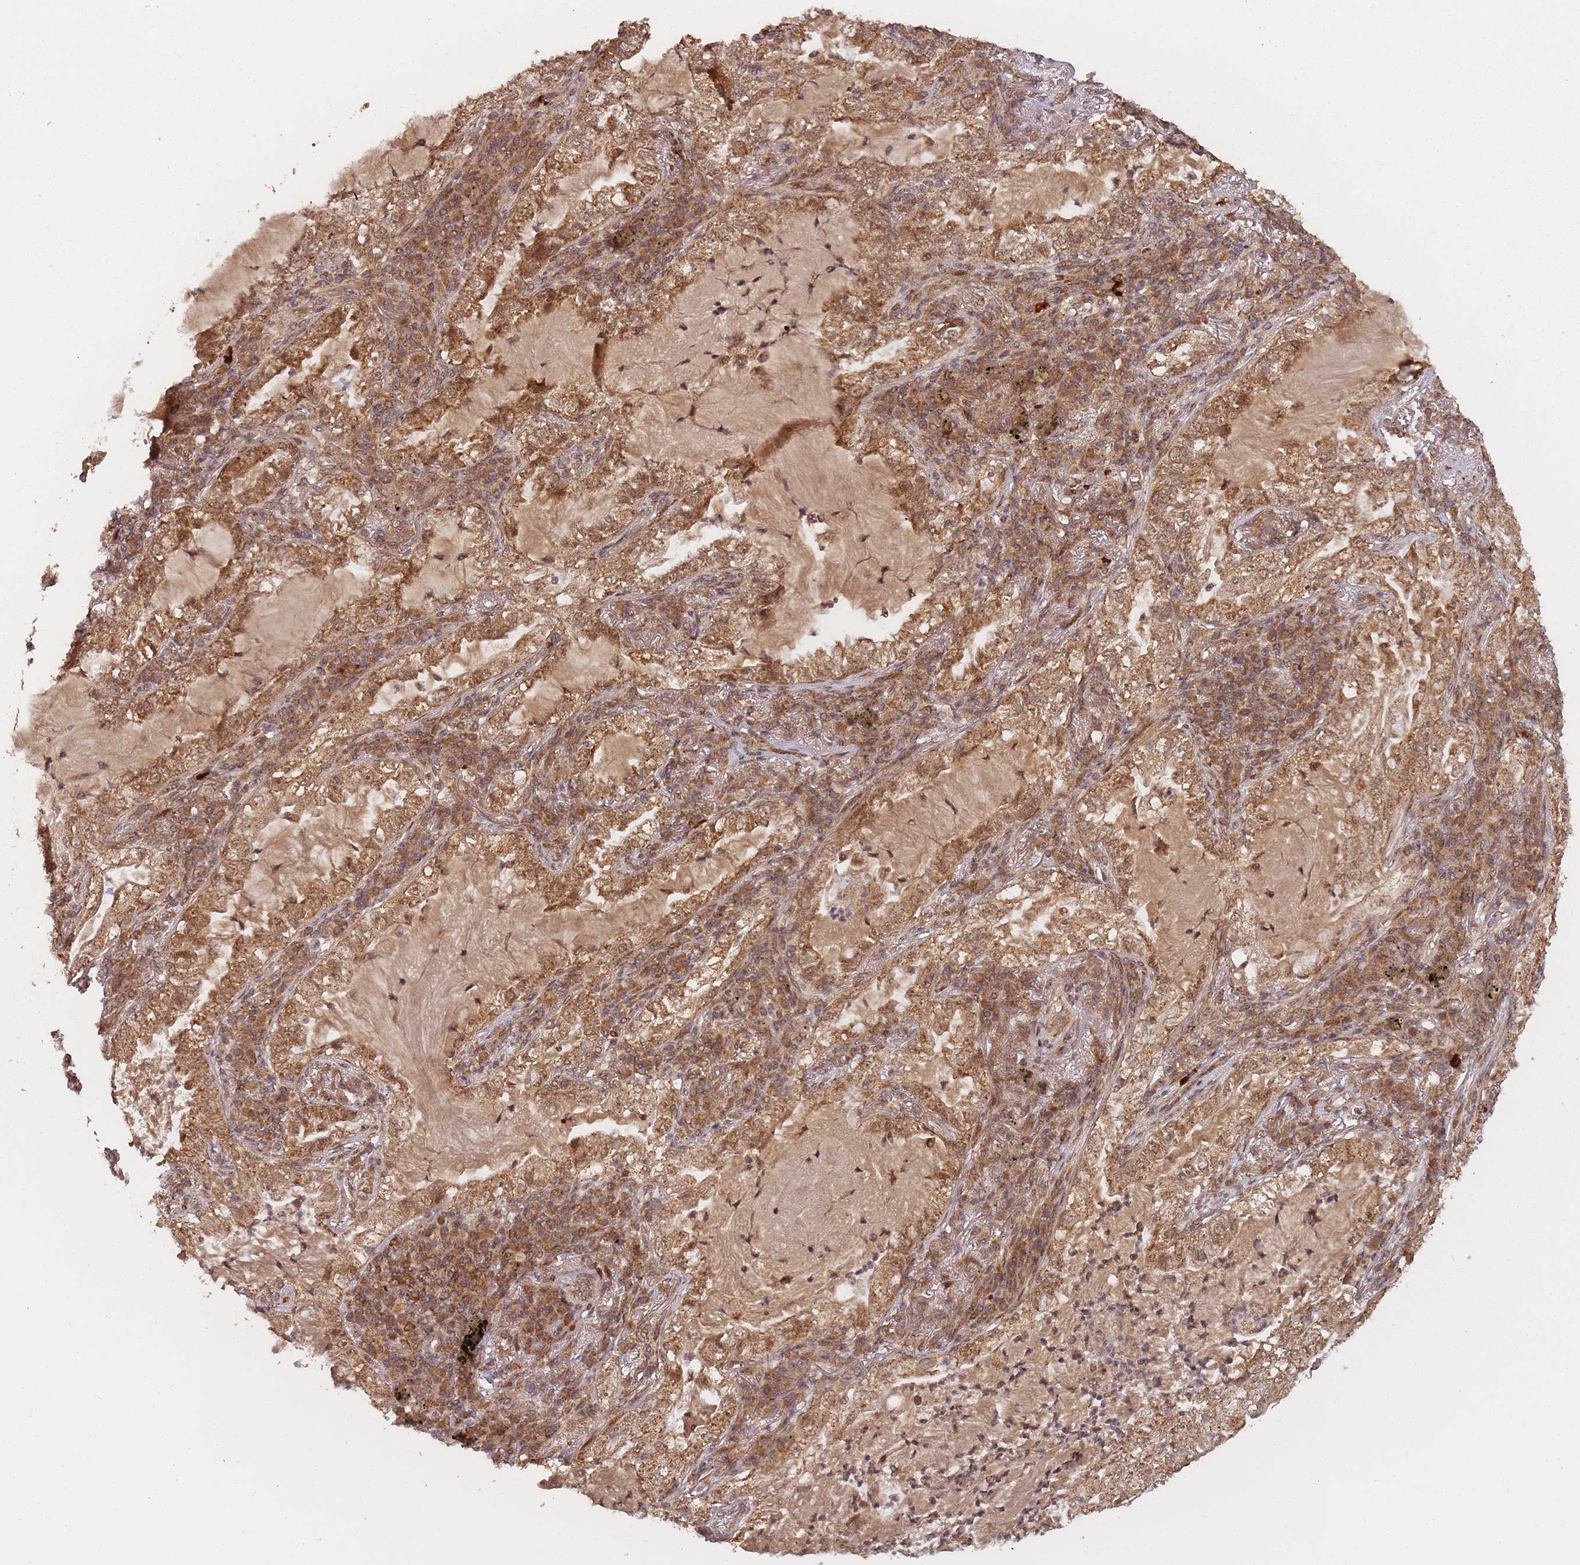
{"staining": {"intensity": "moderate", "quantity": ">75%", "location": "cytoplasmic/membranous,nuclear"}, "tissue": "lung cancer", "cell_type": "Tumor cells", "image_type": "cancer", "snomed": [{"axis": "morphology", "description": "Adenocarcinoma, NOS"}, {"axis": "topography", "description": "Lung"}], "caption": "A high-resolution image shows IHC staining of lung adenocarcinoma, which shows moderate cytoplasmic/membranous and nuclear expression in about >75% of tumor cells. (Stains: DAB in brown, nuclei in blue, Microscopy: brightfield microscopy at high magnification).", "gene": "ZNF497", "patient": {"sex": "female", "age": 73}}